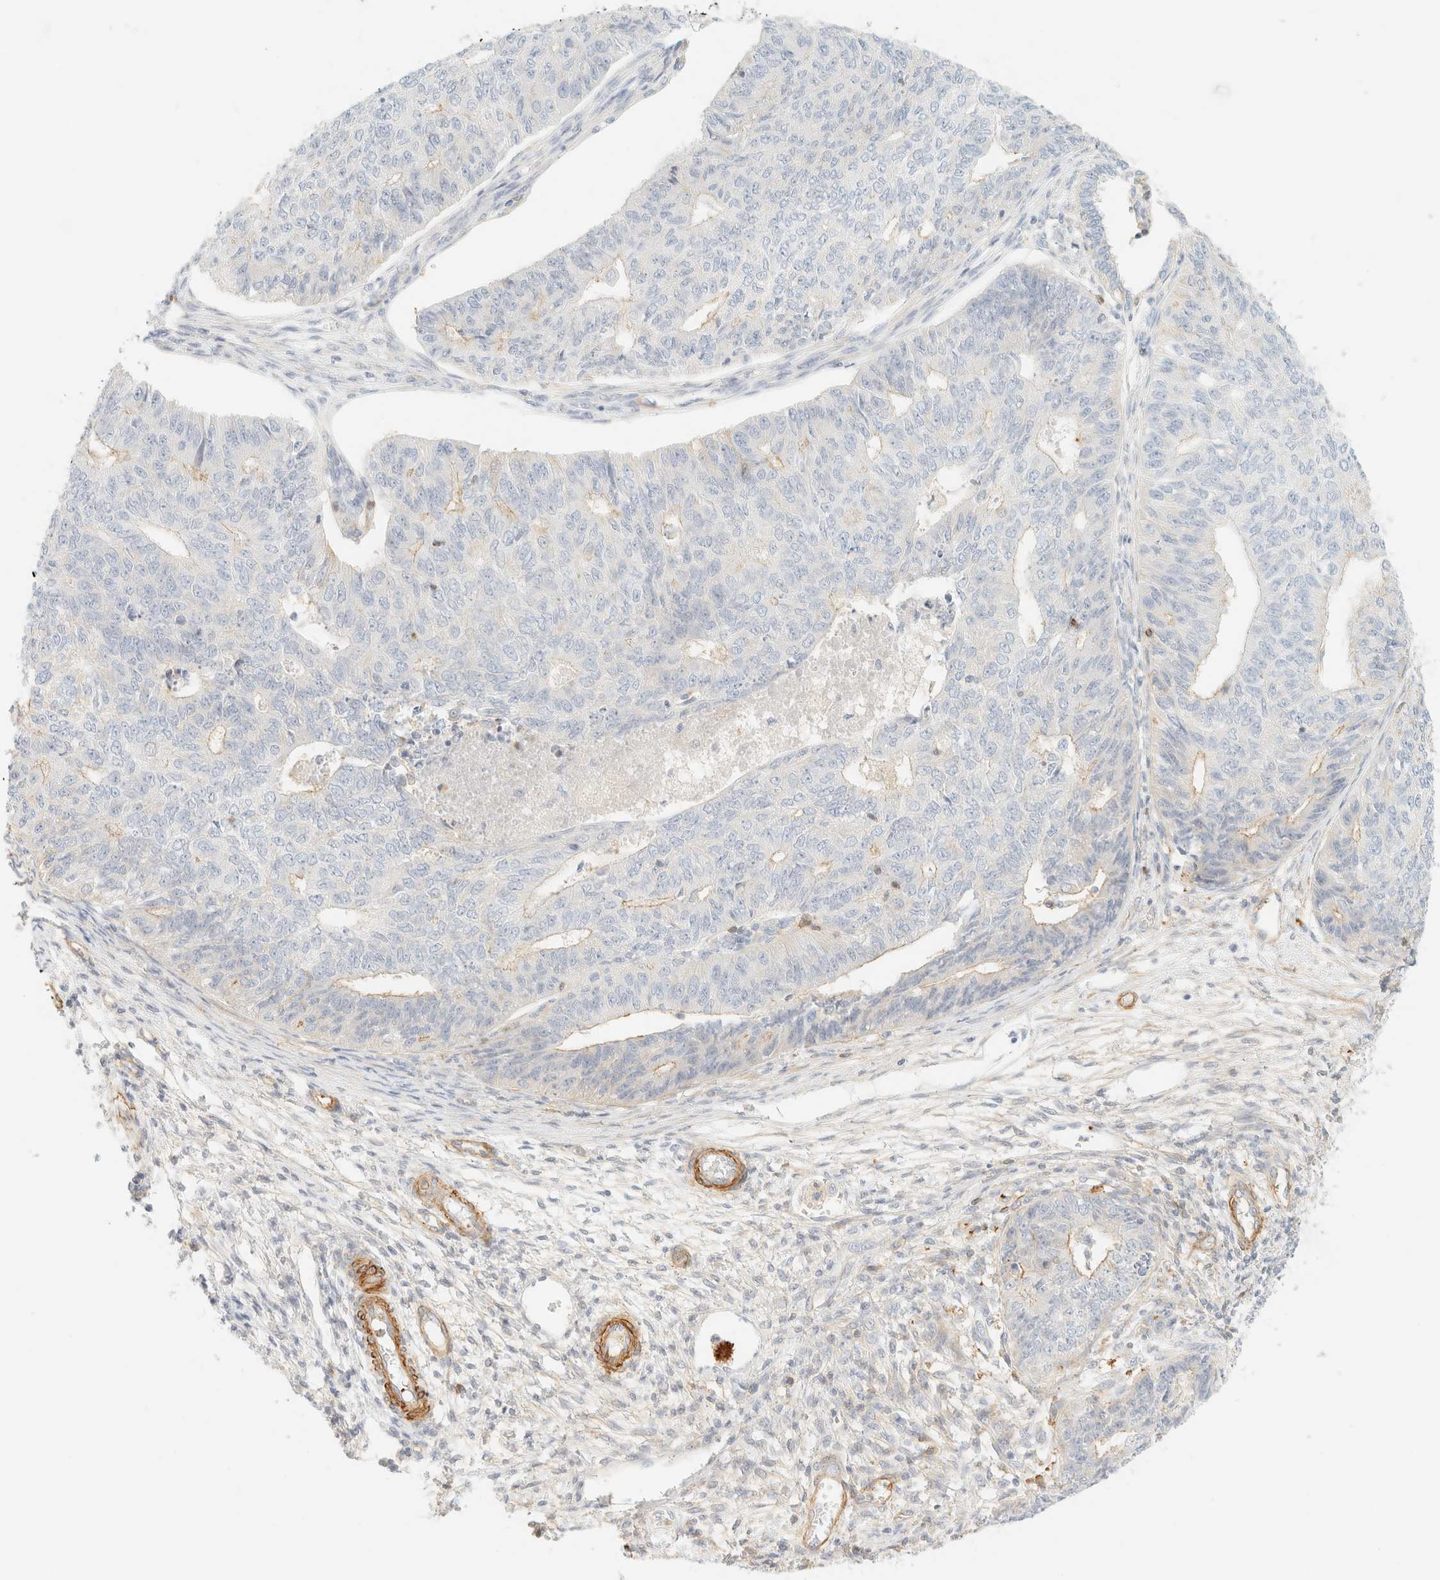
{"staining": {"intensity": "weak", "quantity": "<25%", "location": "cytoplasmic/membranous"}, "tissue": "endometrial cancer", "cell_type": "Tumor cells", "image_type": "cancer", "snomed": [{"axis": "morphology", "description": "Adenocarcinoma, NOS"}, {"axis": "topography", "description": "Endometrium"}], "caption": "The histopathology image displays no staining of tumor cells in endometrial adenocarcinoma. (Stains: DAB (3,3'-diaminobenzidine) IHC with hematoxylin counter stain, Microscopy: brightfield microscopy at high magnification).", "gene": "OTOP2", "patient": {"sex": "female", "age": 32}}